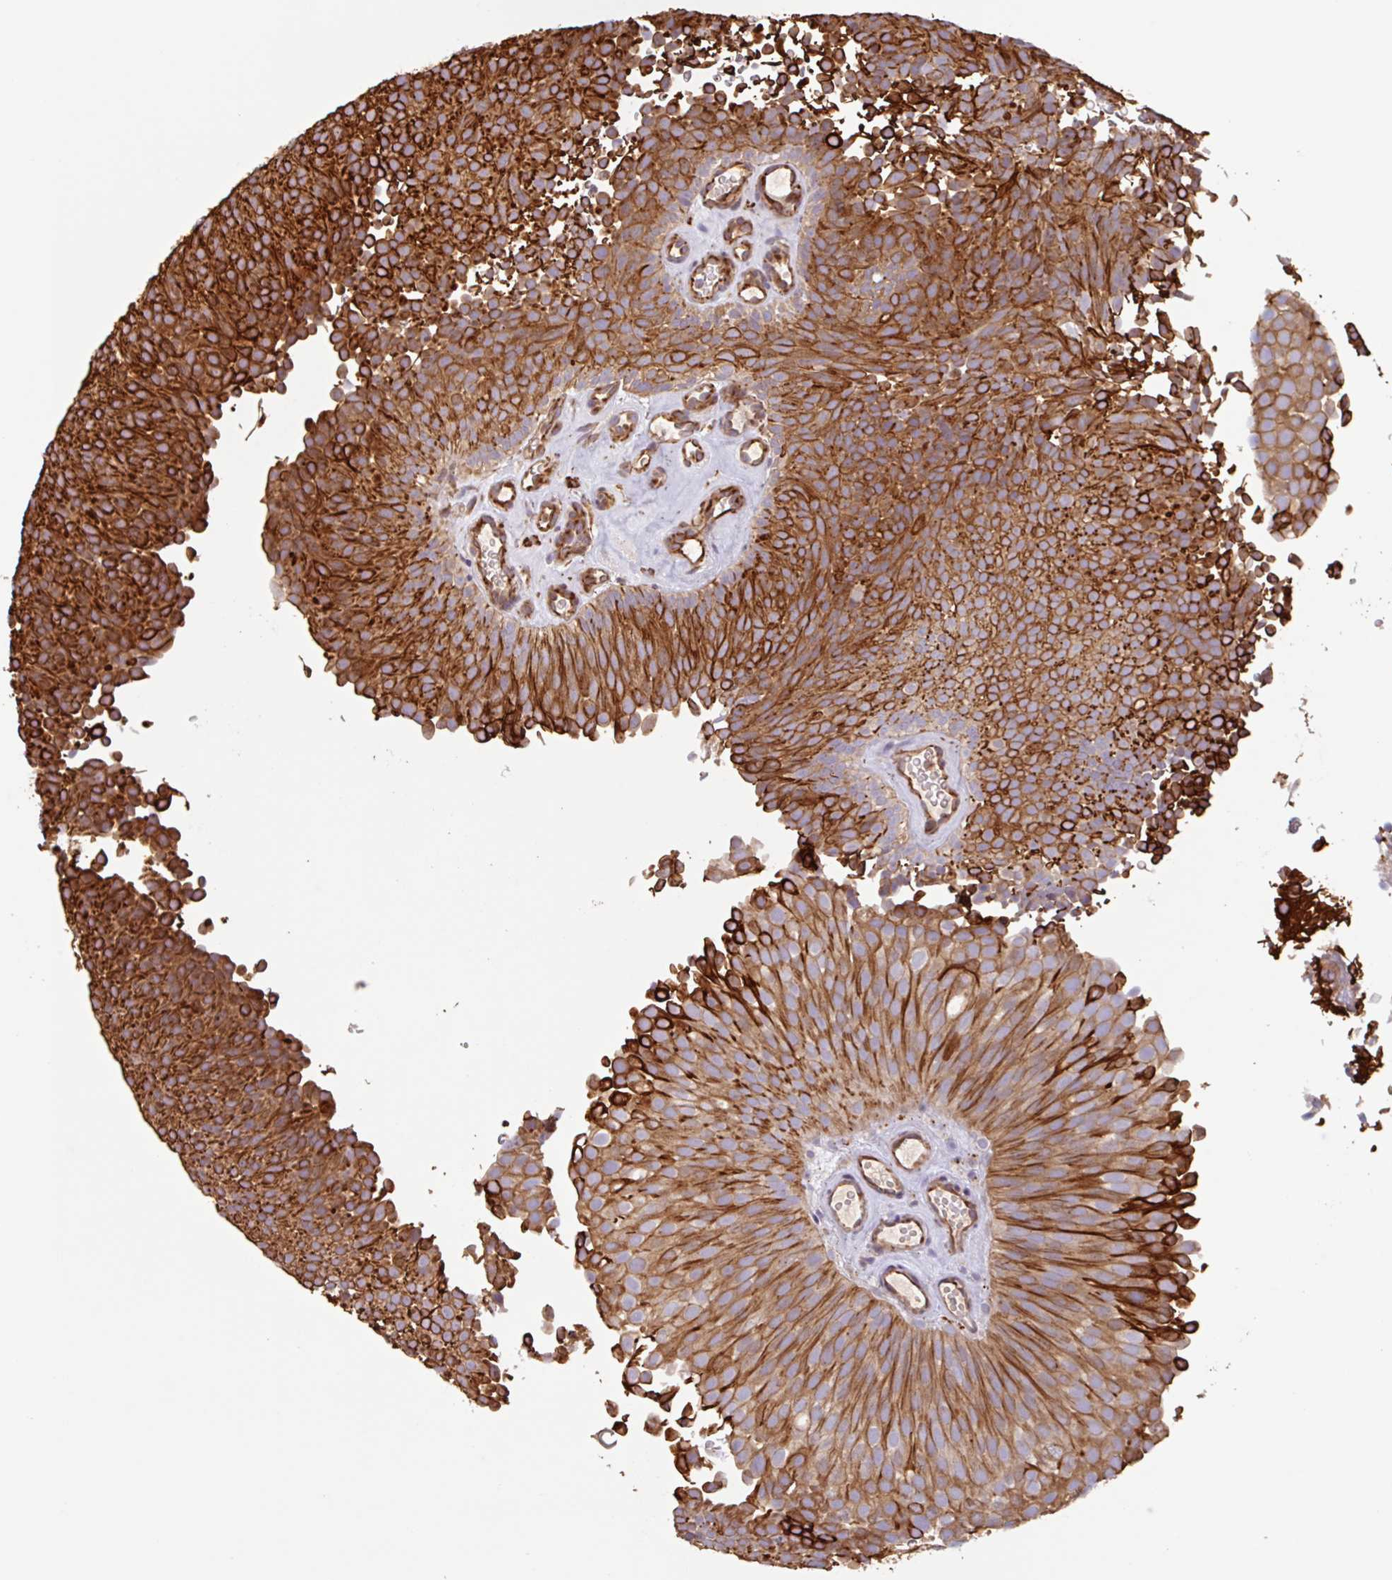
{"staining": {"intensity": "strong", "quantity": ">75%", "location": "cytoplasmic/membranous"}, "tissue": "urothelial cancer", "cell_type": "Tumor cells", "image_type": "cancer", "snomed": [{"axis": "morphology", "description": "Urothelial carcinoma, Low grade"}, {"axis": "topography", "description": "Urinary bladder"}], "caption": "Urothelial carcinoma (low-grade) tissue shows strong cytoplasmic/membranous positivity in approximately >75% of tumor cells, visualized by immunohistochemistry. Immunohistochemistry (ihc) stains the protein in brown and the nuclei are stained blue.", "gene": "ZNF790", "patient": {"sex": "male", "age": 78}}